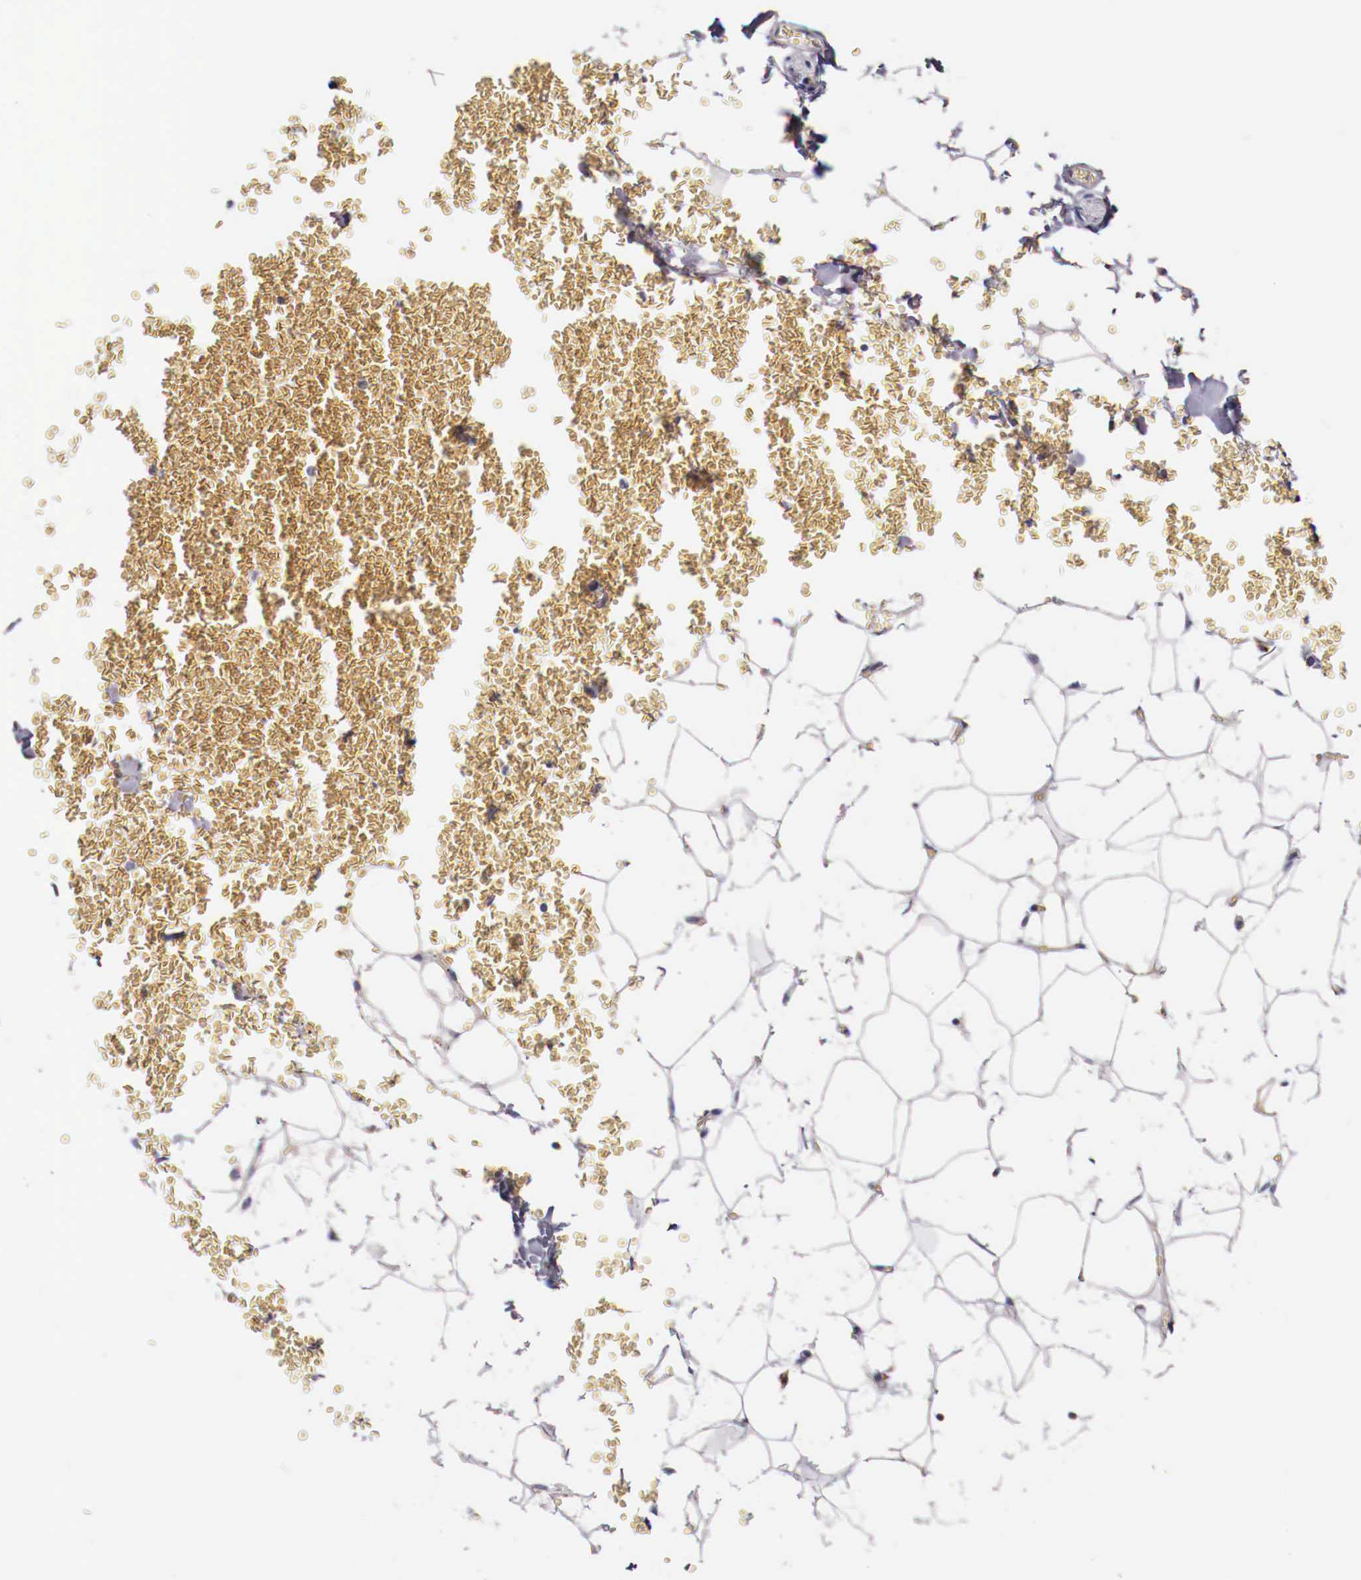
{"staining": {"intensity": "negative", "quantity": "none", "location": "none"}, "tissue": "adipose tissue", "cell_type": "Adipocytes", "image_type": "normal", "snomed": [{"axis": "morphology", "description": "Normal tissue, NOS"}, {"axis": "morphology", "description": "Inflammation, NOS"}, {"axis": "topography", "description": "Lymph node"}, {"axis": "topography", "description": "Peripheral nerve tissue"}], "caption": "Adipose tissue was stained to show a protein in brown. There is no significant positivity in adipocytes. (Stains: DAB IHC with hematoxylin counter stain, Microscopy: brightfield microscopy at high magnification).", "gene": "PITPNA", "patient": {"sex": "male", "age": 52}}